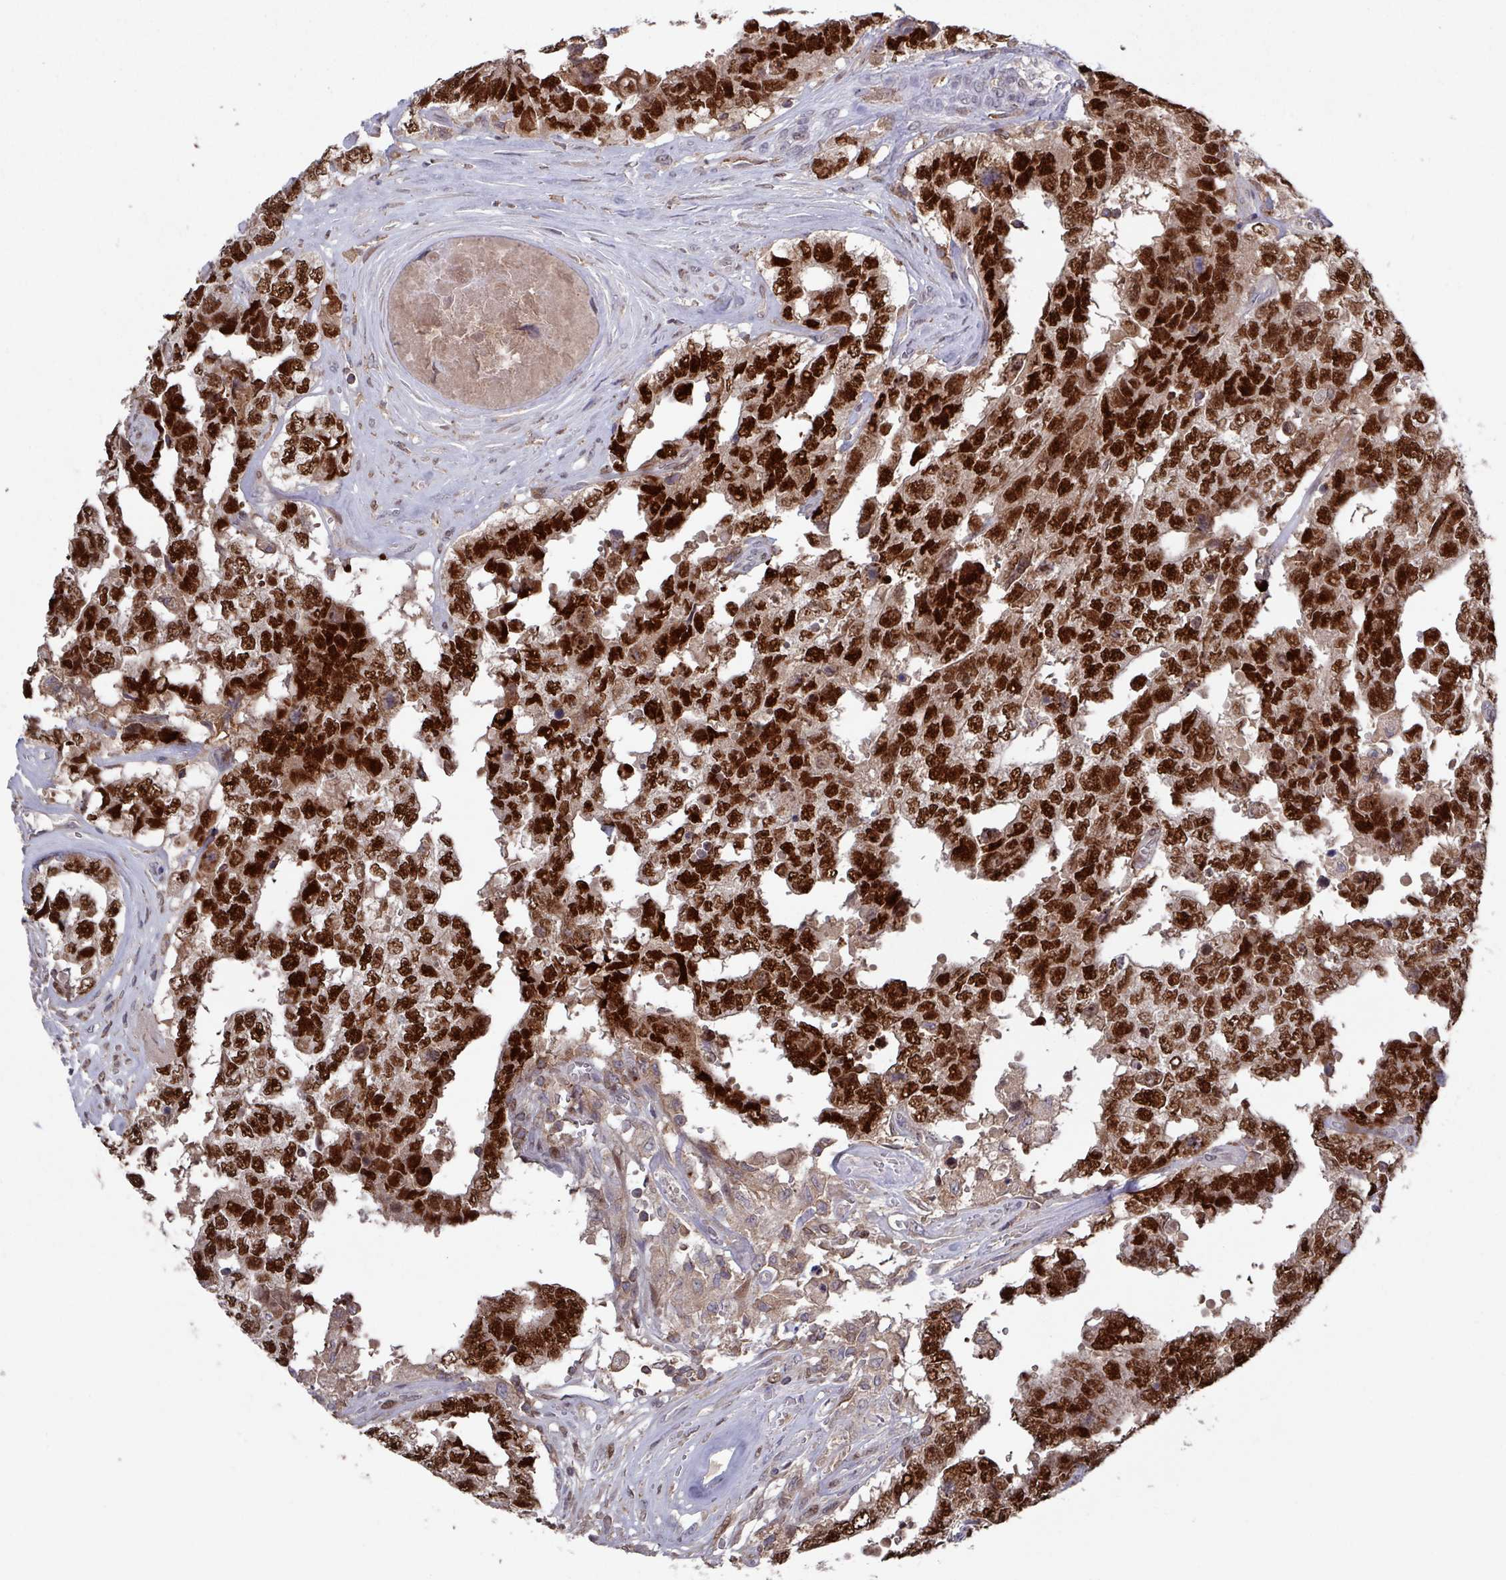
{"staining": {"intensity": "strong", "quantity": ">75%", "location": "nuclear"}, "tissue": "testis cancer", "cell_type": "Tumor cells", "image_type": "cancer", "snomed": [{"axis": "morphology", "description": "Normal tissue, NOS"}, {"axis": "morphology", "description": "Carcinoma, Embryonal, NOS"}, {"axis": "topography", "description": "Testis"}, {"axis": "topography", "description": "Epididymis"}], "caption": "Testis cancer stained with DAB (3,3'-diaminobenzidine) immunohistochemistry (IHC) demonstrates high levels of strong nuclear positivity in approximately >75% of tumor cells. Nuclei are stained in blue.", "gene": "PRRX1", "patient": {"sex": "male", "age": 25}}